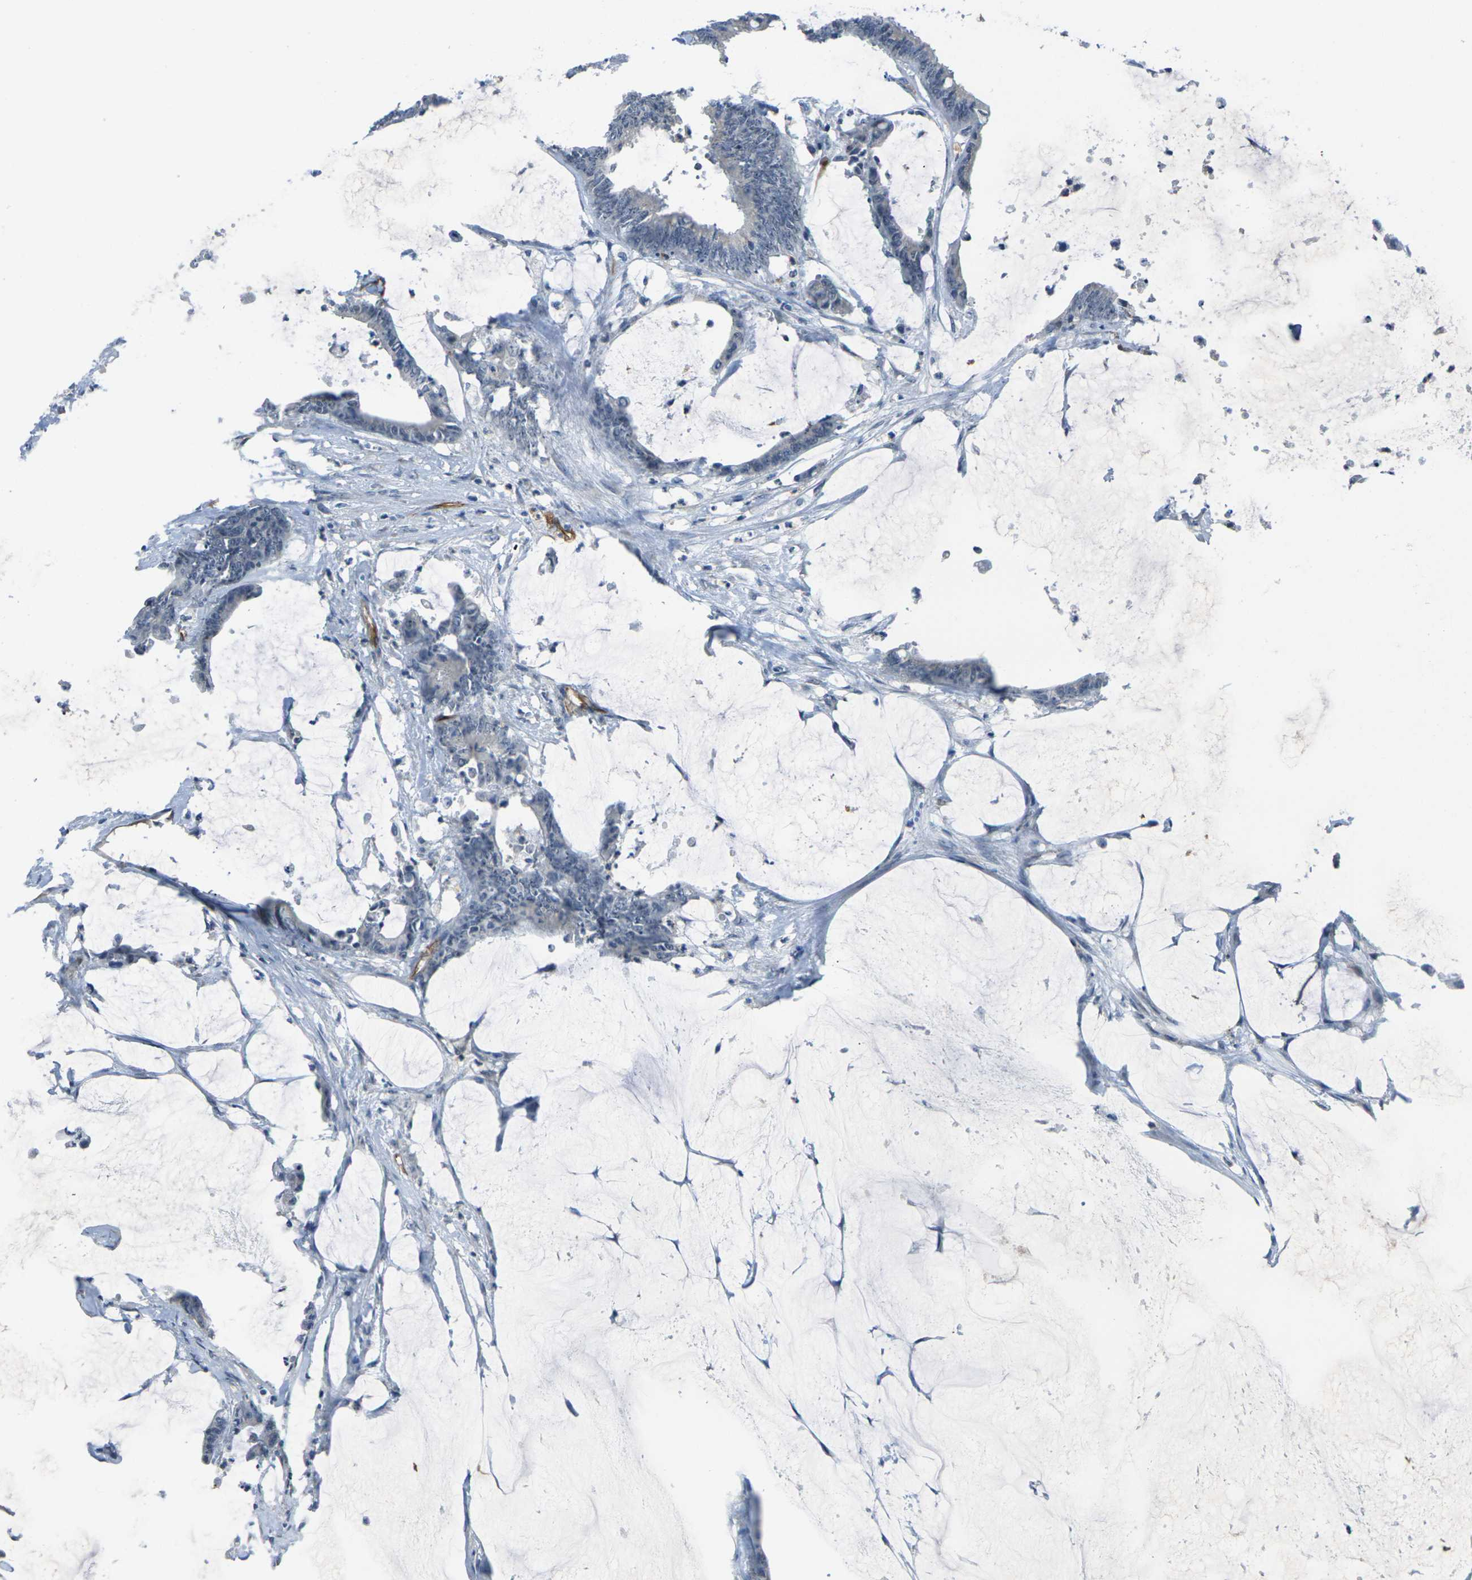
{"staining": {"intensity": "negative", "quantity": "none", "location": "none"}, "tissue": "colorectal cancer", "cell_type": "Tumor cells", "image_type": "cancer", "snomed": [{"axis": "morphology", "description": "Adenocarcinoma, NOS"}, {"axis": "topography", "description": "Rectum"}], "caption": "Adenocarcinoma (colorectal) stained for a protein using IHC exhibits no positivity tumor cells.", "gene": "HSPA12B", "patient": {"sex": "female", "age": 66}}